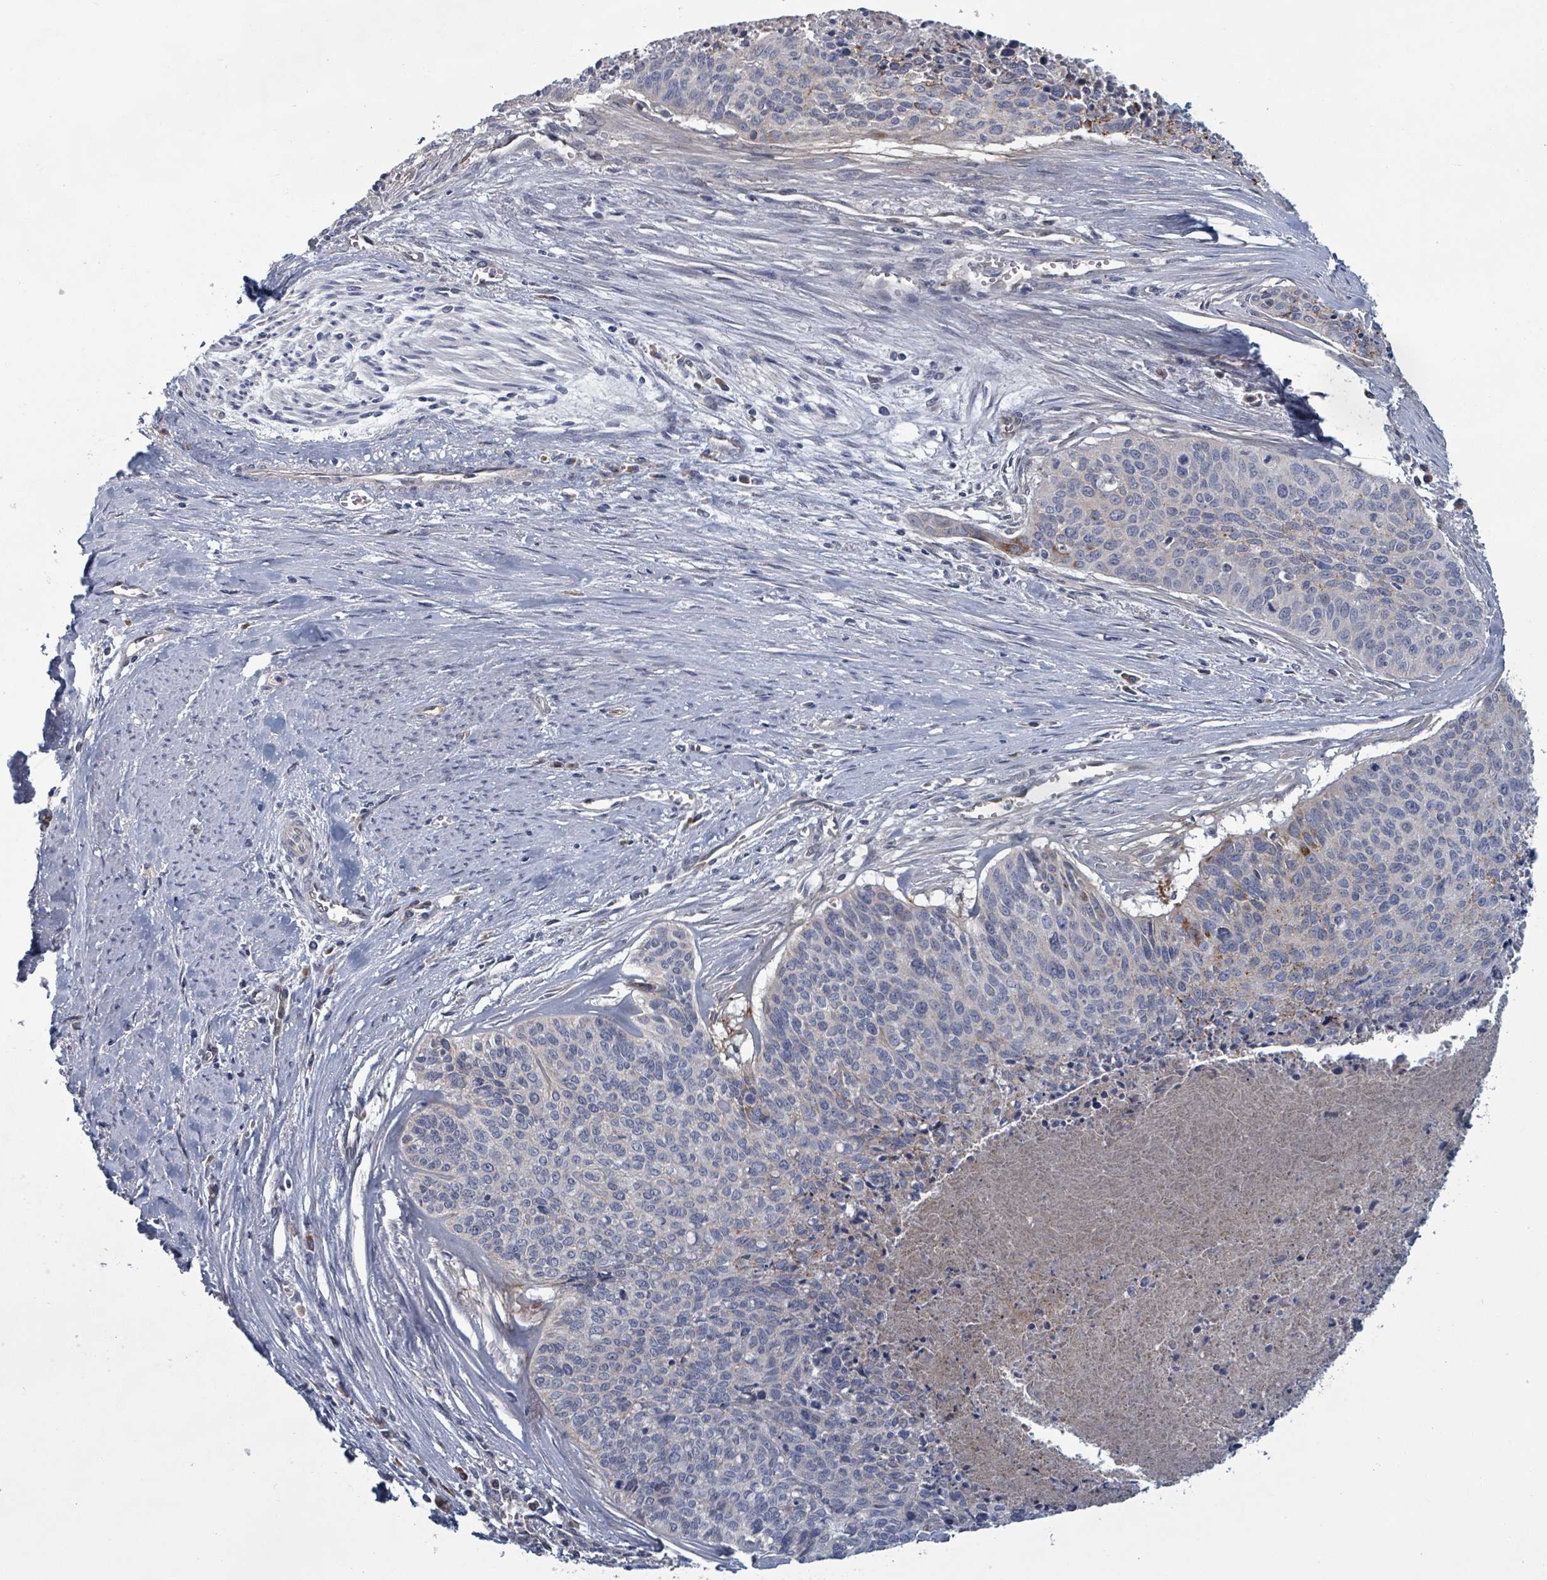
{"staining": {"intensity": "negative", "quantity": "none", "location": "none"}, "tissue": "cervical cancer", "cell_type": "Tumor cells", "image_type": "cancer", "snomed": [{"axis": "morphology", "description": "Squamous cell carcinoma, NOS"}, {"axis": "topography", "description": "Cervix"}], "caption": "Tumor cells are negative for brown protein staining in cervical cancer. The staining is performed using DAB brown chromogen with nuclei counter-stained in using hematoxylin.", "gene": "FKBP1A", "patient": {"sex": "female", "age": 55}}